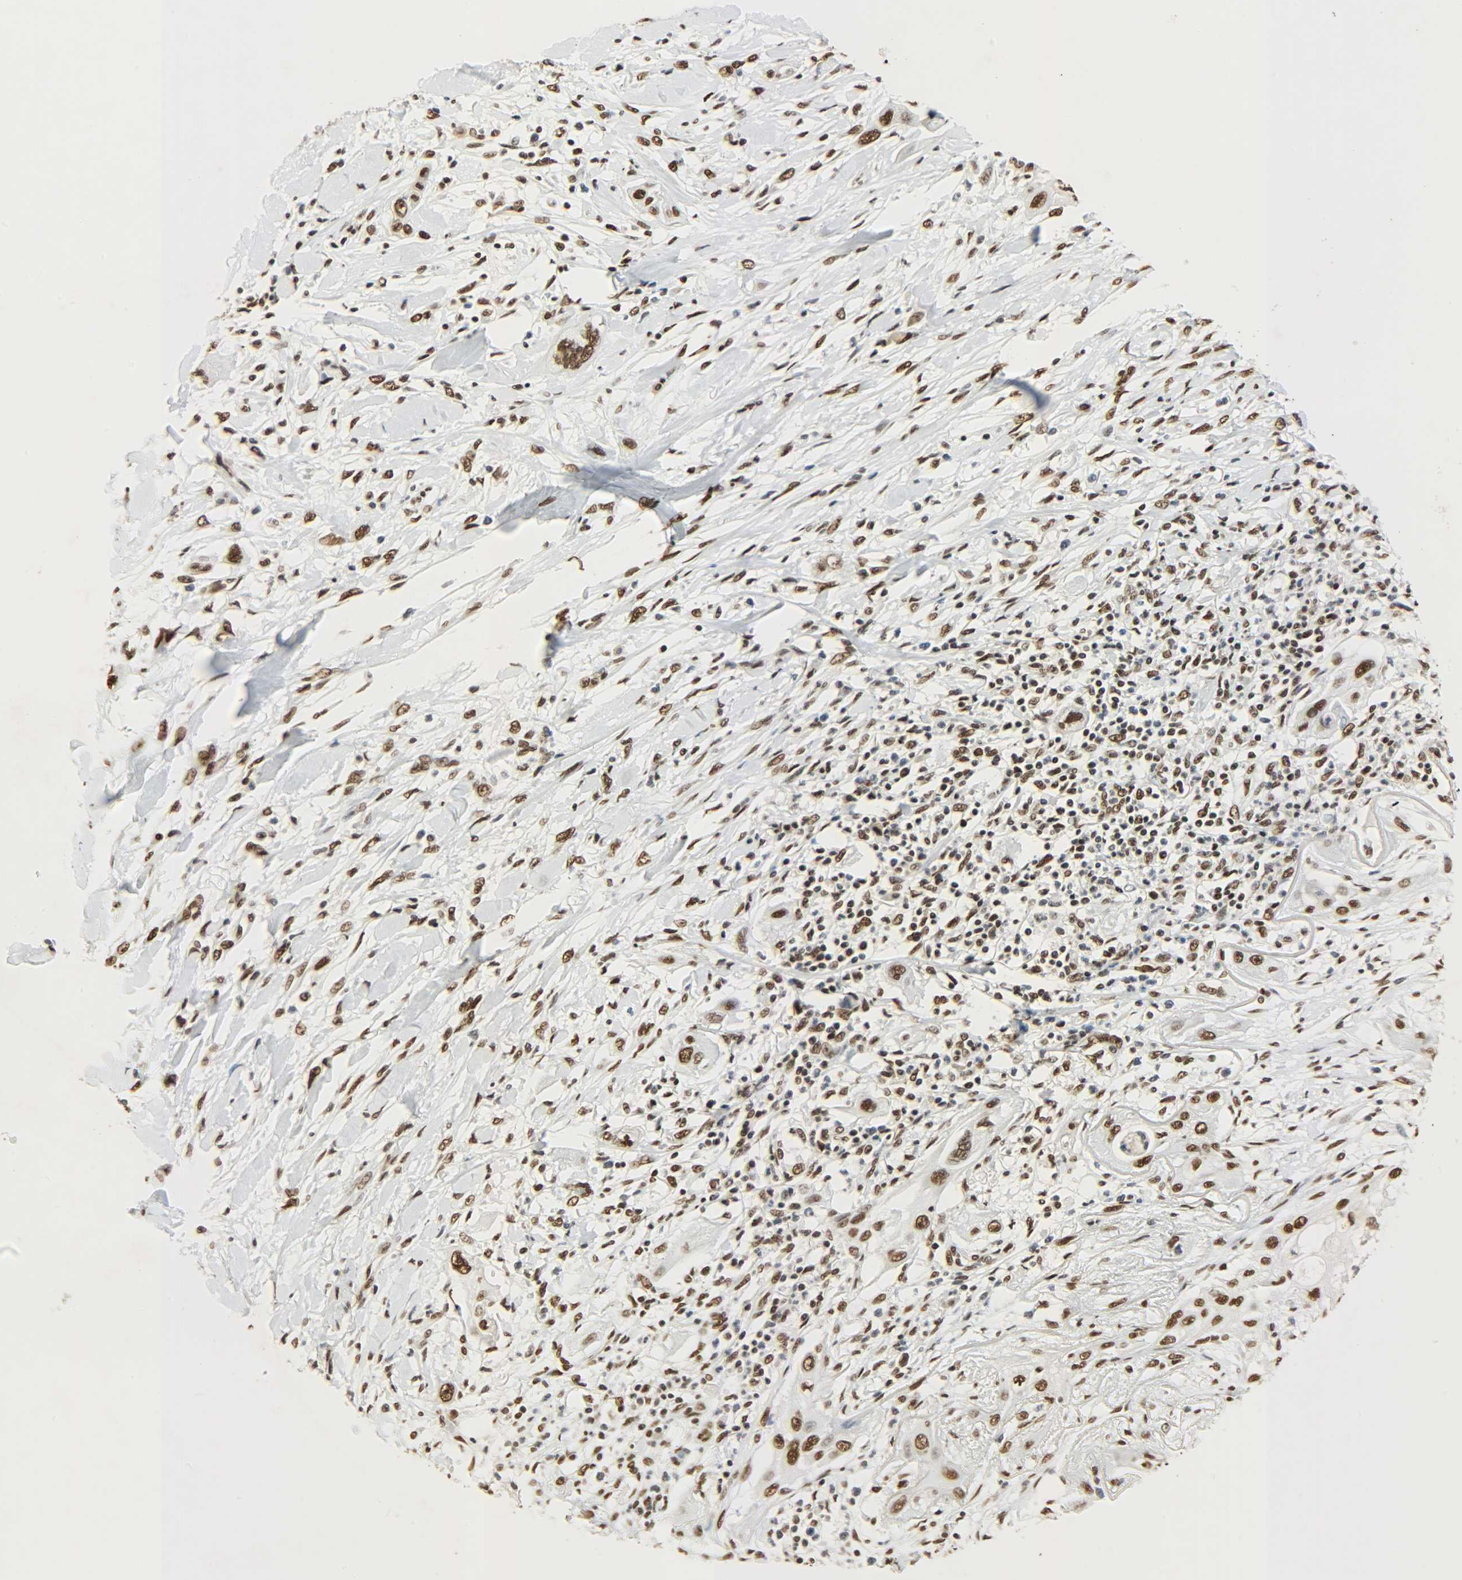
{"staining": {"intensity": "strong", "quantity": ">75%", "location": "nuclear"}, "tissue": "lung cancer", "cell_type": "Tumor cells", "image_type": "cancer", "snomed": [{"axis": "morphology", "description": "Squamous cell carcinoma, NOS"}, {"axis": "topography", "description": "Lung"}], "caption": "Immunohistochemistry photomicrograph of neoplastic tissue: lung squamous cell carcinoma stained using immunohistochemistry (IHC) shows high levels of strong protein expression localized specifically in the nuclear of tumor cells, appearing as a nuclear brown color.", "gene": "KHDRBS1", "patient": {"sex": "female", "age": 47}}